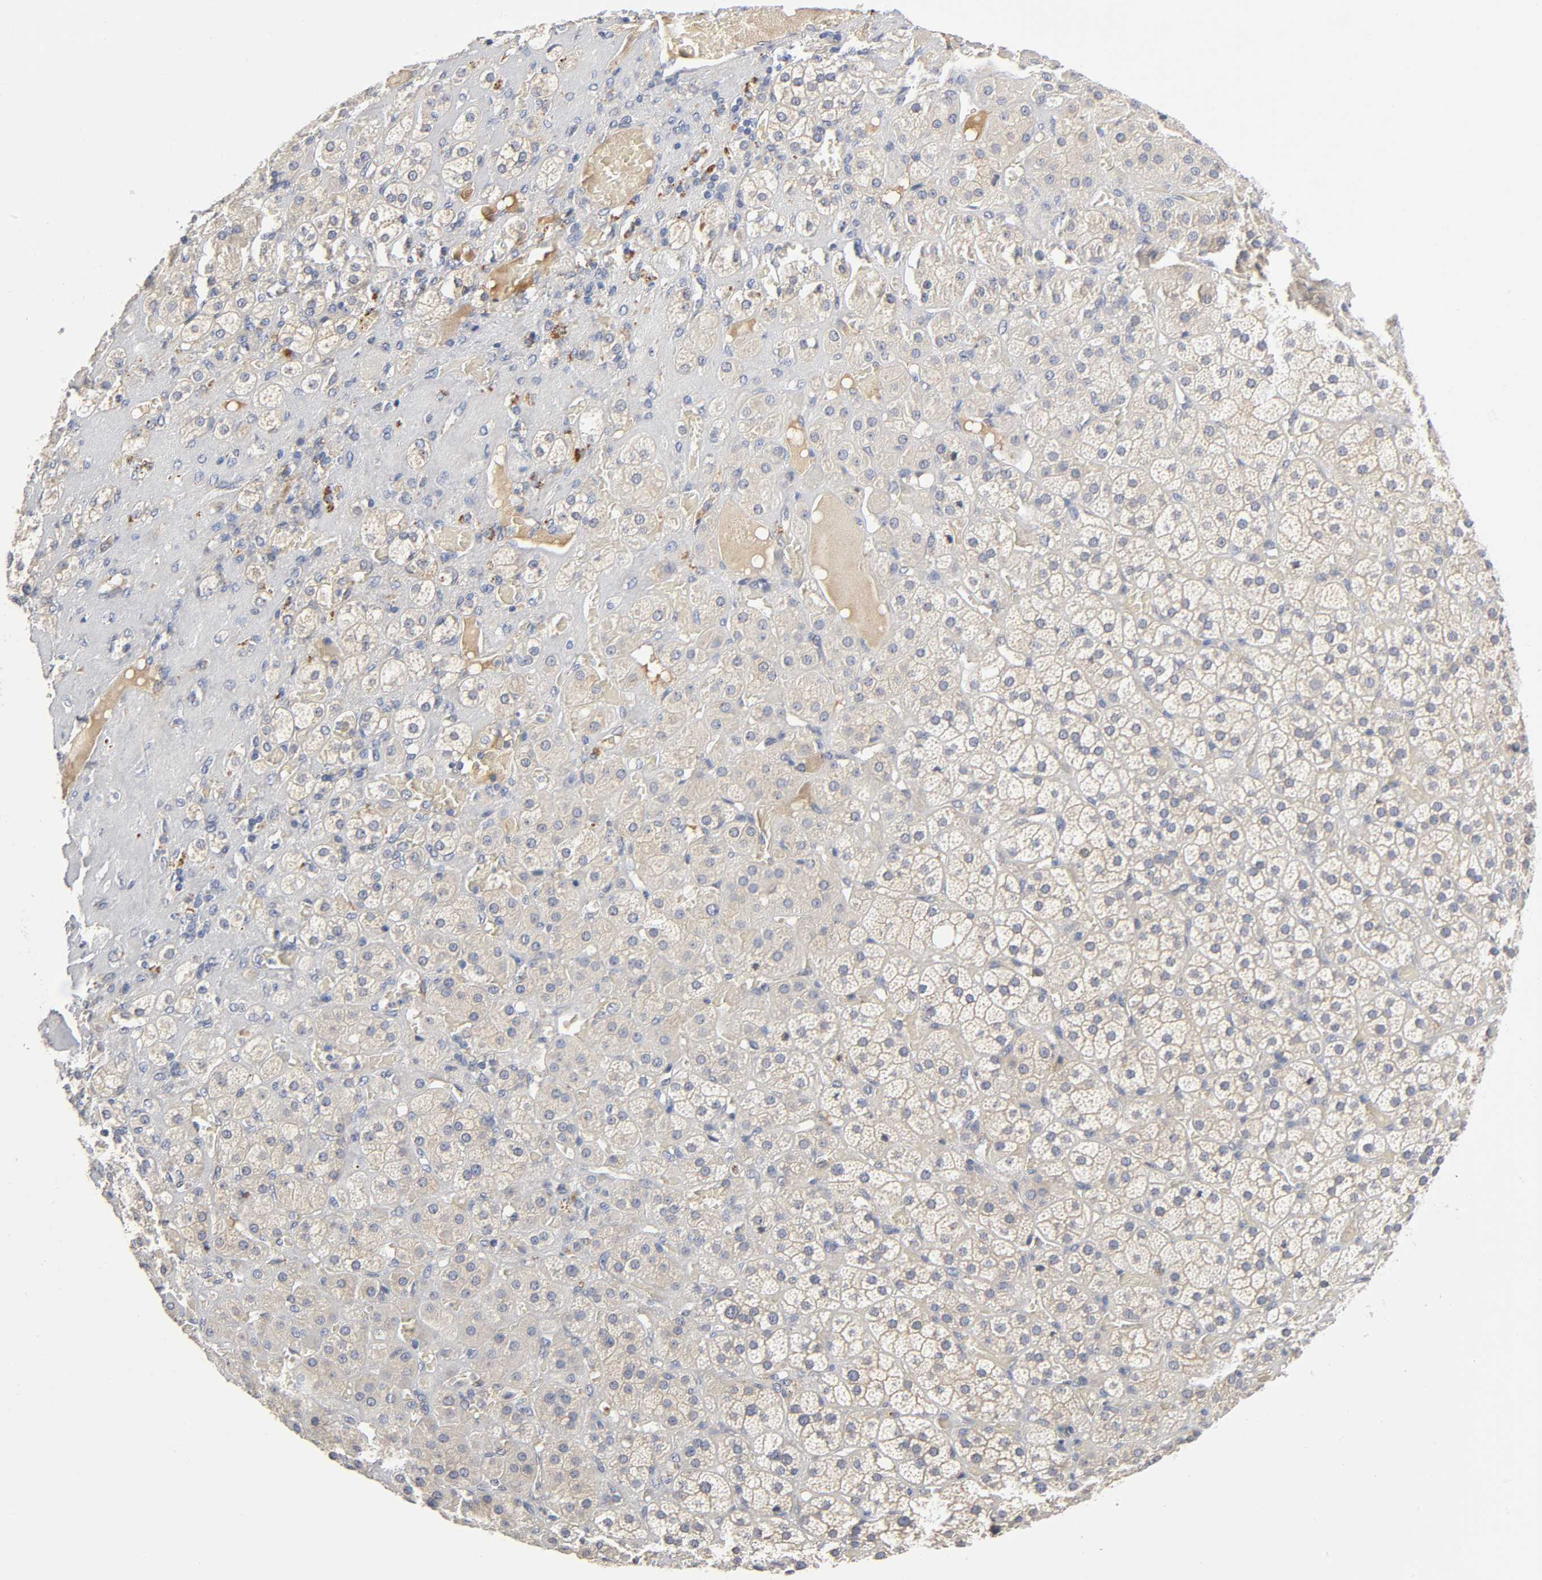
{"staining": {"intensity": "weak", "quantity": ">75%", "location": "cytoplasmic/membranous"}, "tissue": "adrenal gland", "cell_type": "Glandular cells", "image_type": "normal", "snomed": [{"axis": "morphology", "description": "Normal tissue, NOS"}, {"axis": "topography", "description": "Adrenal gland"}], "caption": "Immunohistochemistry histopathology image of normal adrenal gland: human adrenal gland stained using immunohistochemistry shows low levels of weak protein expression localized specifically in the cytoplasmic/membranous of glandular cells, appearing as a cytoplasmic/membranous brown color.", "gene": "NOVA1", "patient": {"sex": "female", "age": 71}}